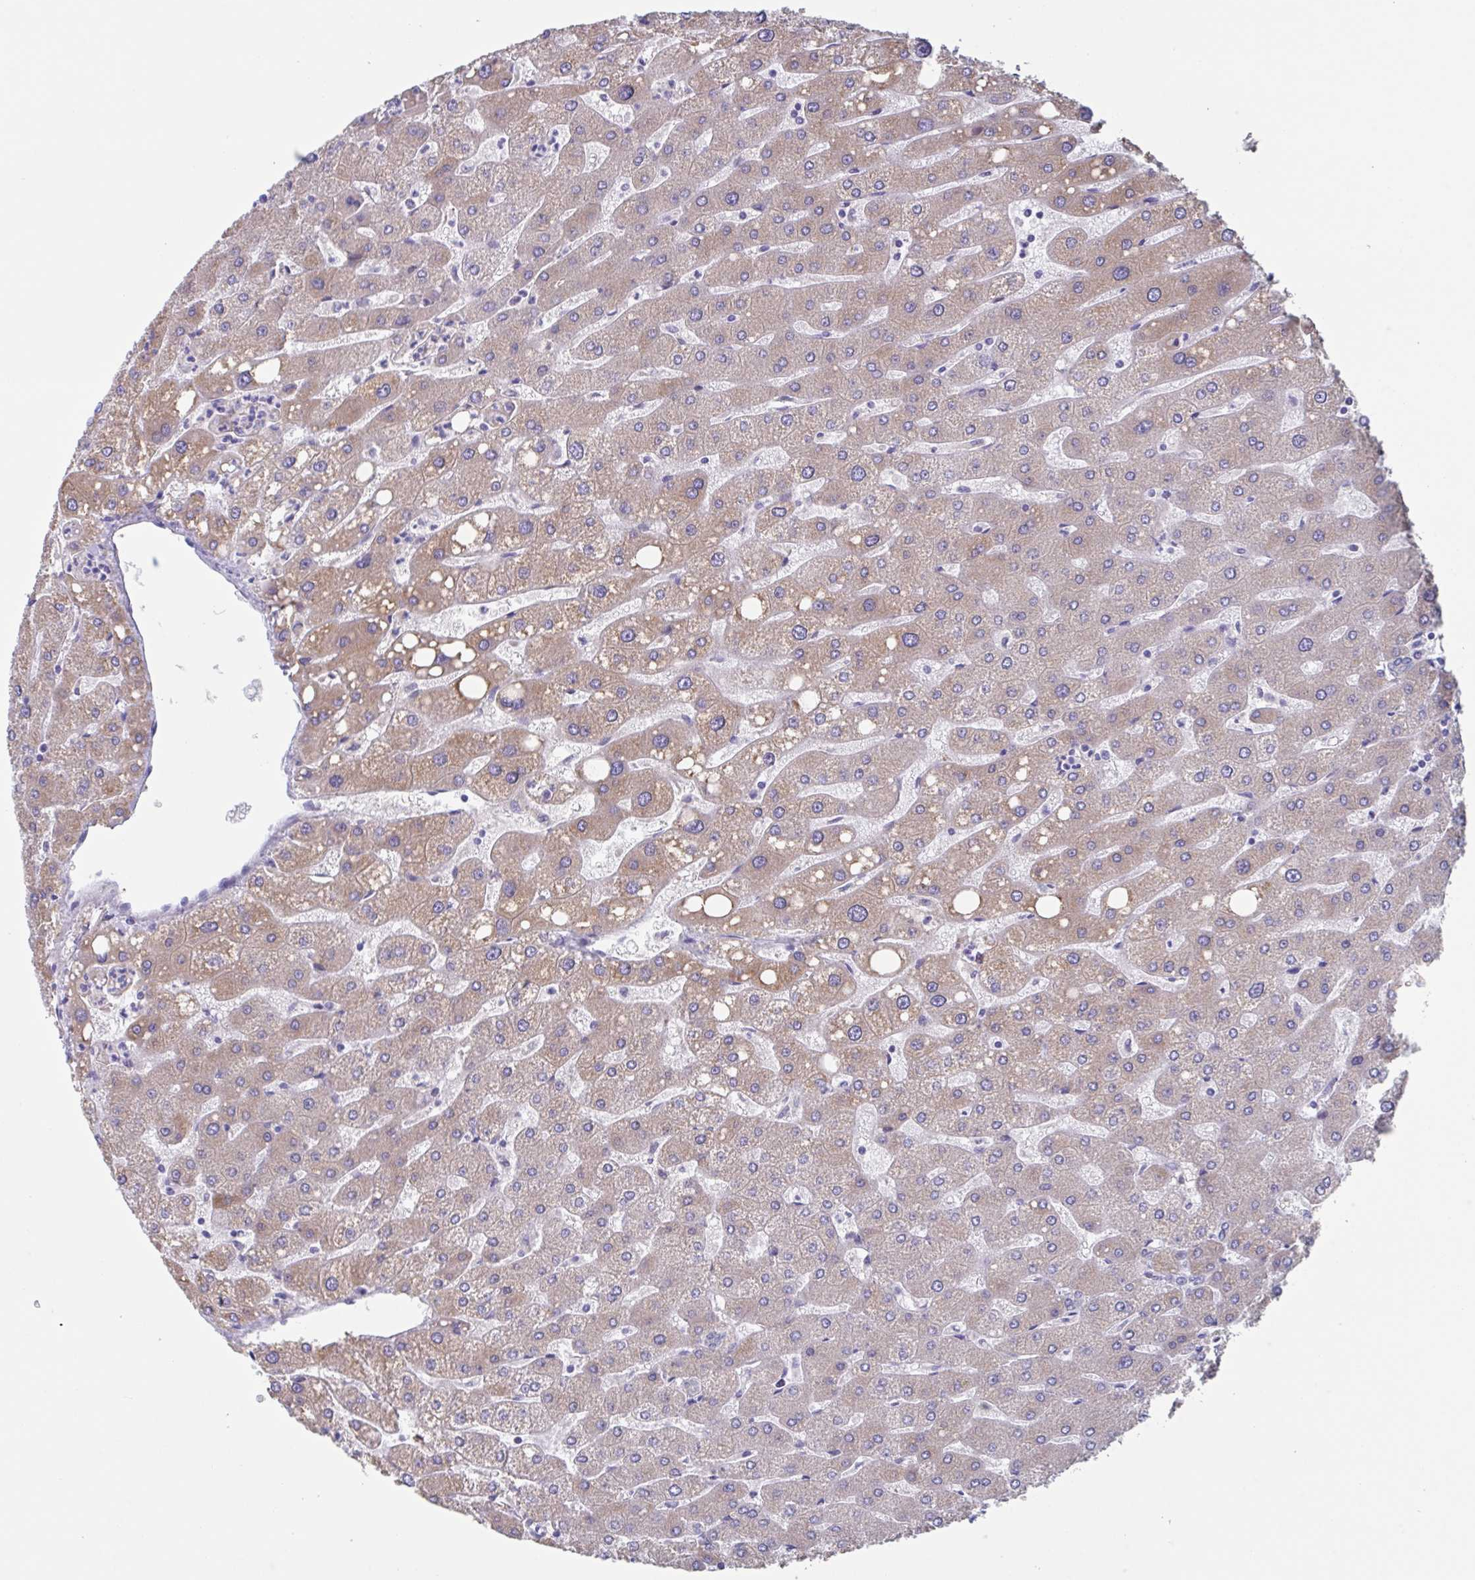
{"staining": {"intensity": "negative", "quantity": "none", "location": "none"}, "tissue": "liver", "cell_type": "Cholangiocytes", "image_type": "normal", "snomed": [{"axis": "morphology", "description": "Normal tissue, NOS"}, {"axis": "topography", "description": "Liver"}], "caption": "A histopathology image of liver stained for a protein displays no brown staining in cholangiocytes. (Immunohistochemistry, brightfield microscopy, high magnification).", "gene": "LPIN3", "patient": {"sex": "male", "age": 67}}